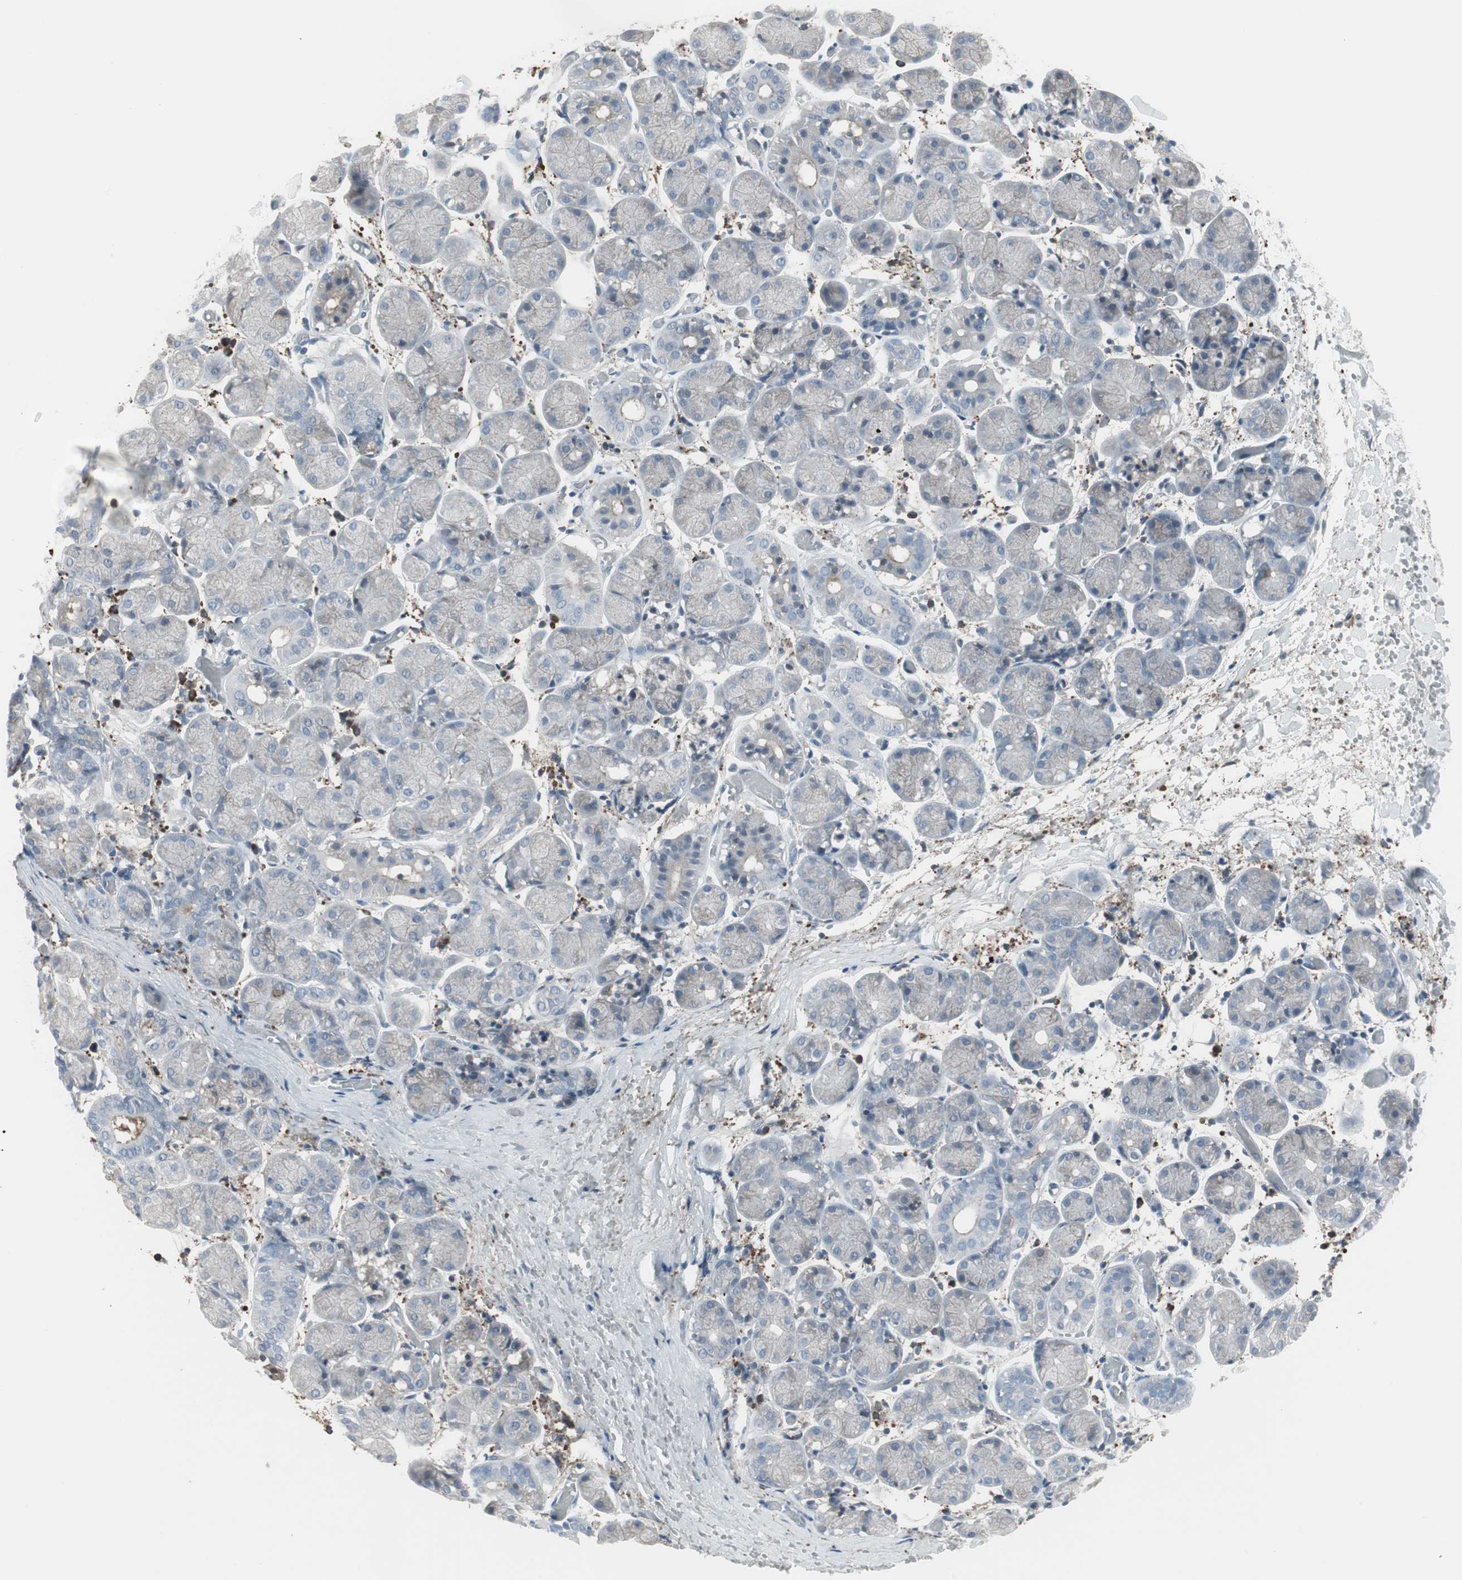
{"staining": {"intensity": "negative", "quantity": "none", "location": "none"}, "tissue": "salivary gland", "cell_type": "Glandular cells", "image_type": "normal", "snomed": [{"axis": "morphology", "description": "Normal tissue, NOS"}, {"axis": "topography", "description": "Salivary gland"}], "caption": "Immunohistochemistry (IHC) image of normal salivary gland: human salivary gland stained with DAB (3,3'-diaminobenzidine) shows no significant protein expression in glandular cells.", "gene": "ZSCAN32", "patient": {"sex": "female", "age": 24}}